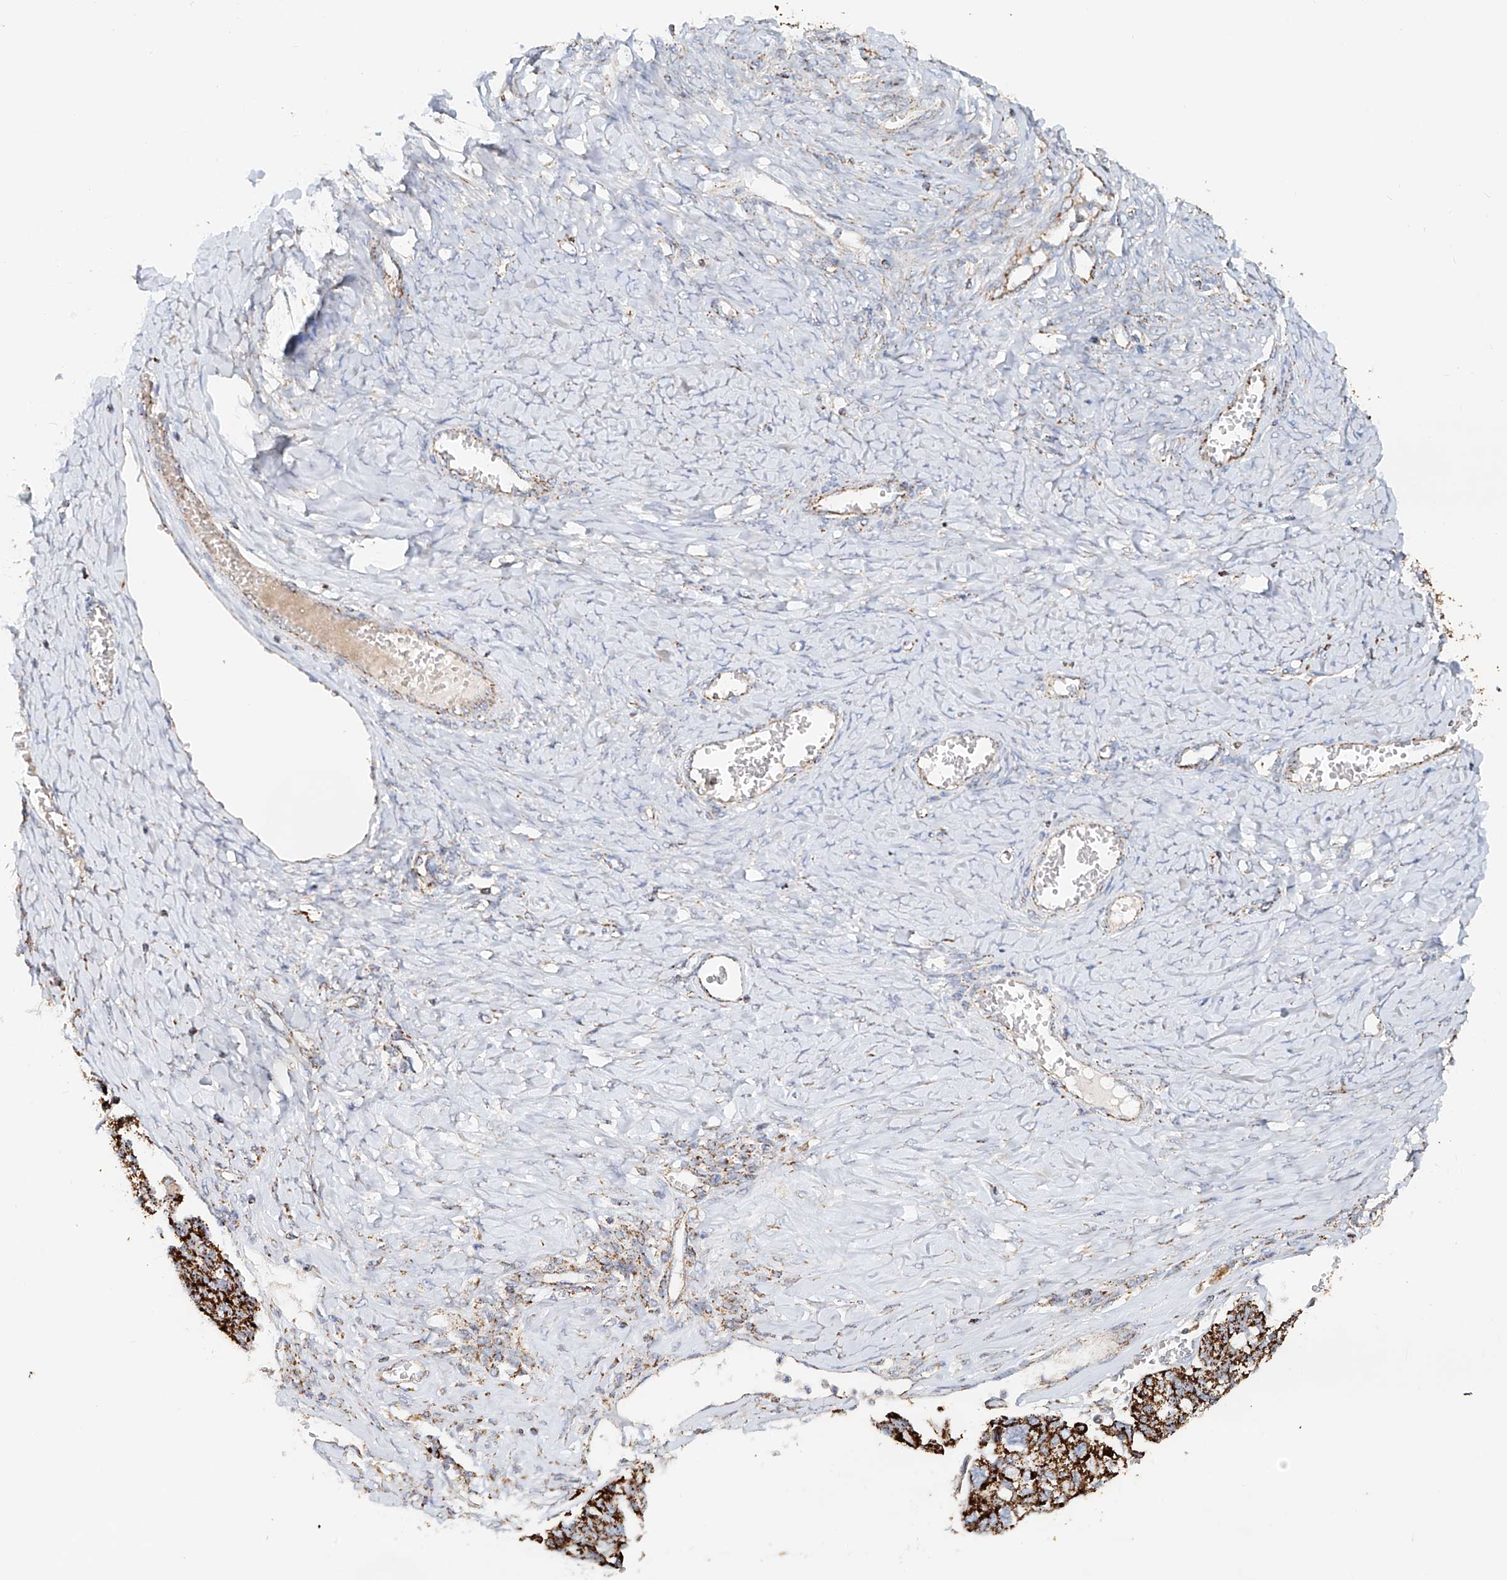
{"staining": {"intensity": "strong", "quantity": ">75%", "location": "cytoplasmic/membranous"}, "tissue": "ovarian cancer", "cell_type": "Tumor cells", "image_type": "cancer", "snomed": [{"axis": "morphology", "description": "Cystadenocarcinoma, serous, NOS"}, {"axis": "topography", "description": "Ovary"}], "caption": "This is a histology image of immunohistochemistry (IHC) staining of serous cystadenocarcinoma (ovarian), which shows strong positivity in the cytoplasmic/membranous of tumor cells.", "gene": "CARD10", "patient": {"sex": "female", "age": 79}}